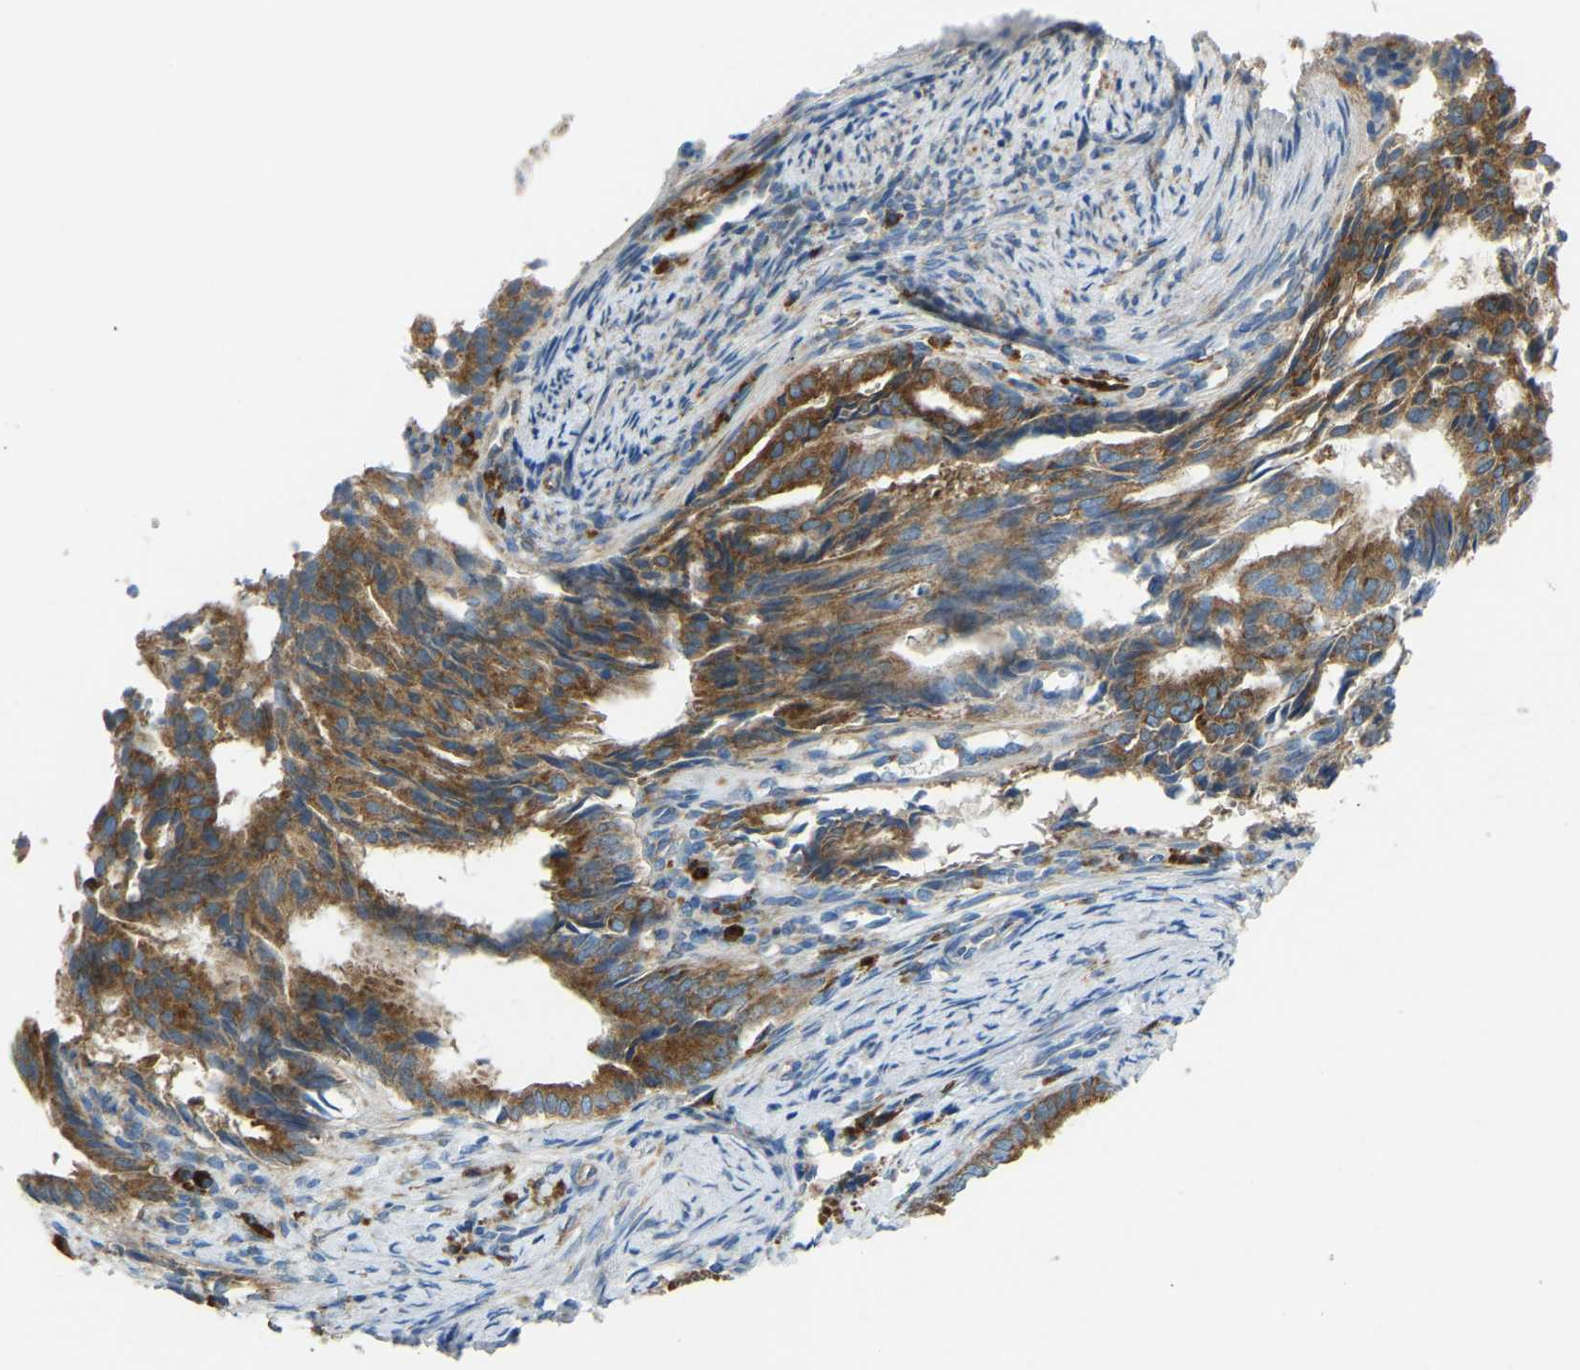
{"staining": {"intensity": "strong", "quantity": ">75%", "location": "cytoplasmic/membranous"}, "tissue": "endometrial cancer", "cell_type": "Tumor cells", "image_type": "cancer", "snomed": [{"axis": "morphology", "description": "Adenocarcinoma, NOS"}, {"axis": "topography", "description": "Endometrium"}], "caption": "Protein staining exhibits strong cytoplasmic/membranous staining in approximately >75% of tumor cells in adenocarcinoma (endometrial).", "gene": "SND1", "patient": {"sex": "female", "age": 58}}